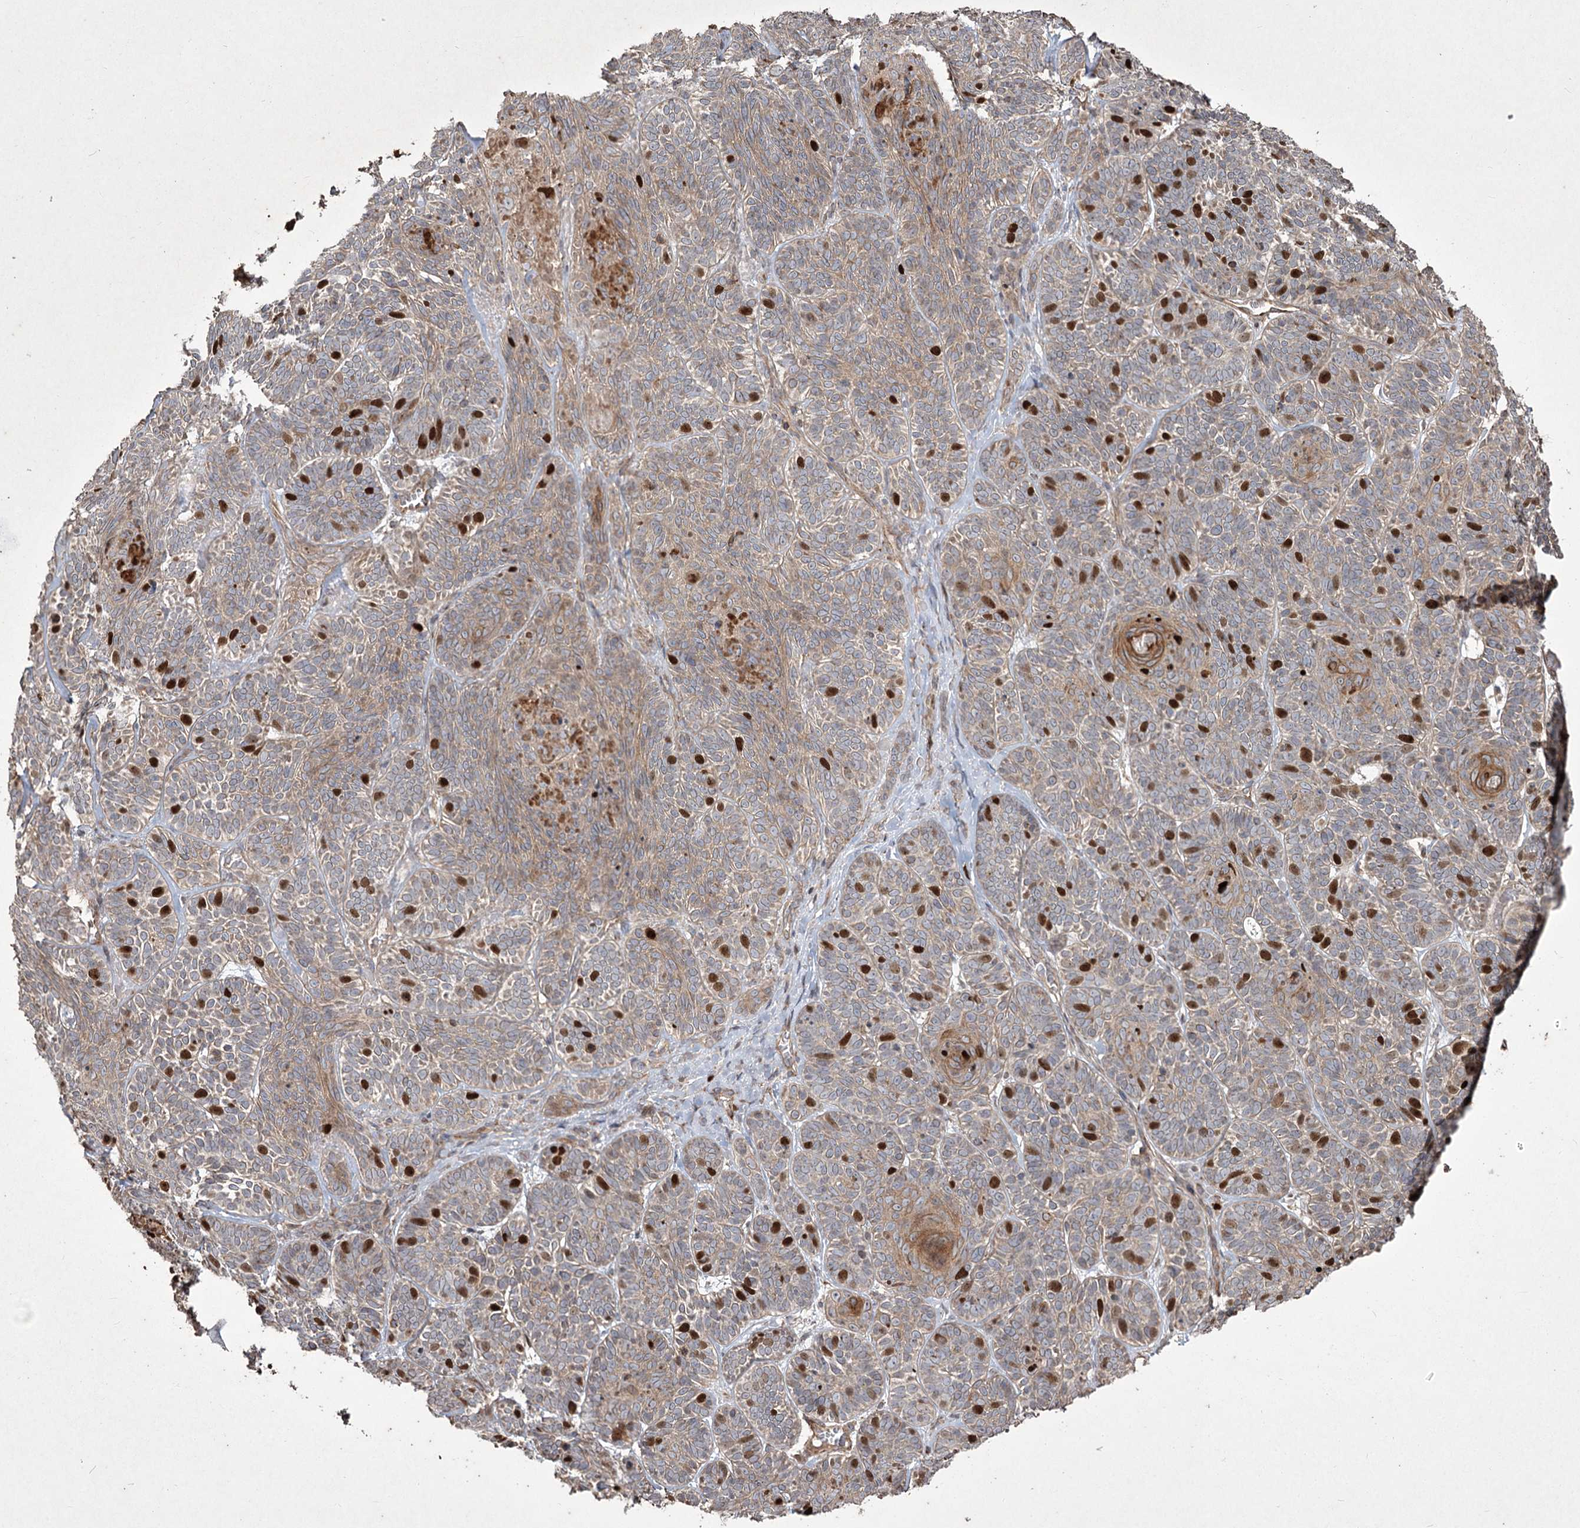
{"staining": {"intensity": "strong", "quantity": "25%-75%", "location": "cytoplasmic/membranous,nuclear"}, "tissue": "skin cancer", "cell_type": "Tumor cells", "image_type": "cancer", "snomed": [{"axis": "morphology", "description": "Basal cell carcinoma"}, {"axis": "topography", "description": "Skin"}], "caption": "Immunohistochemical staining of human skin basal cell carcinoma reveals high levels of strong cytoplasmic/membranous and nuclear protein staining in about 25%-75% of tumor cells. (brown staining indicates protein expression, while blue staining denotes nuclei).", "gene": "PRC1", "patient": {"sex": "male", "age": 85}}